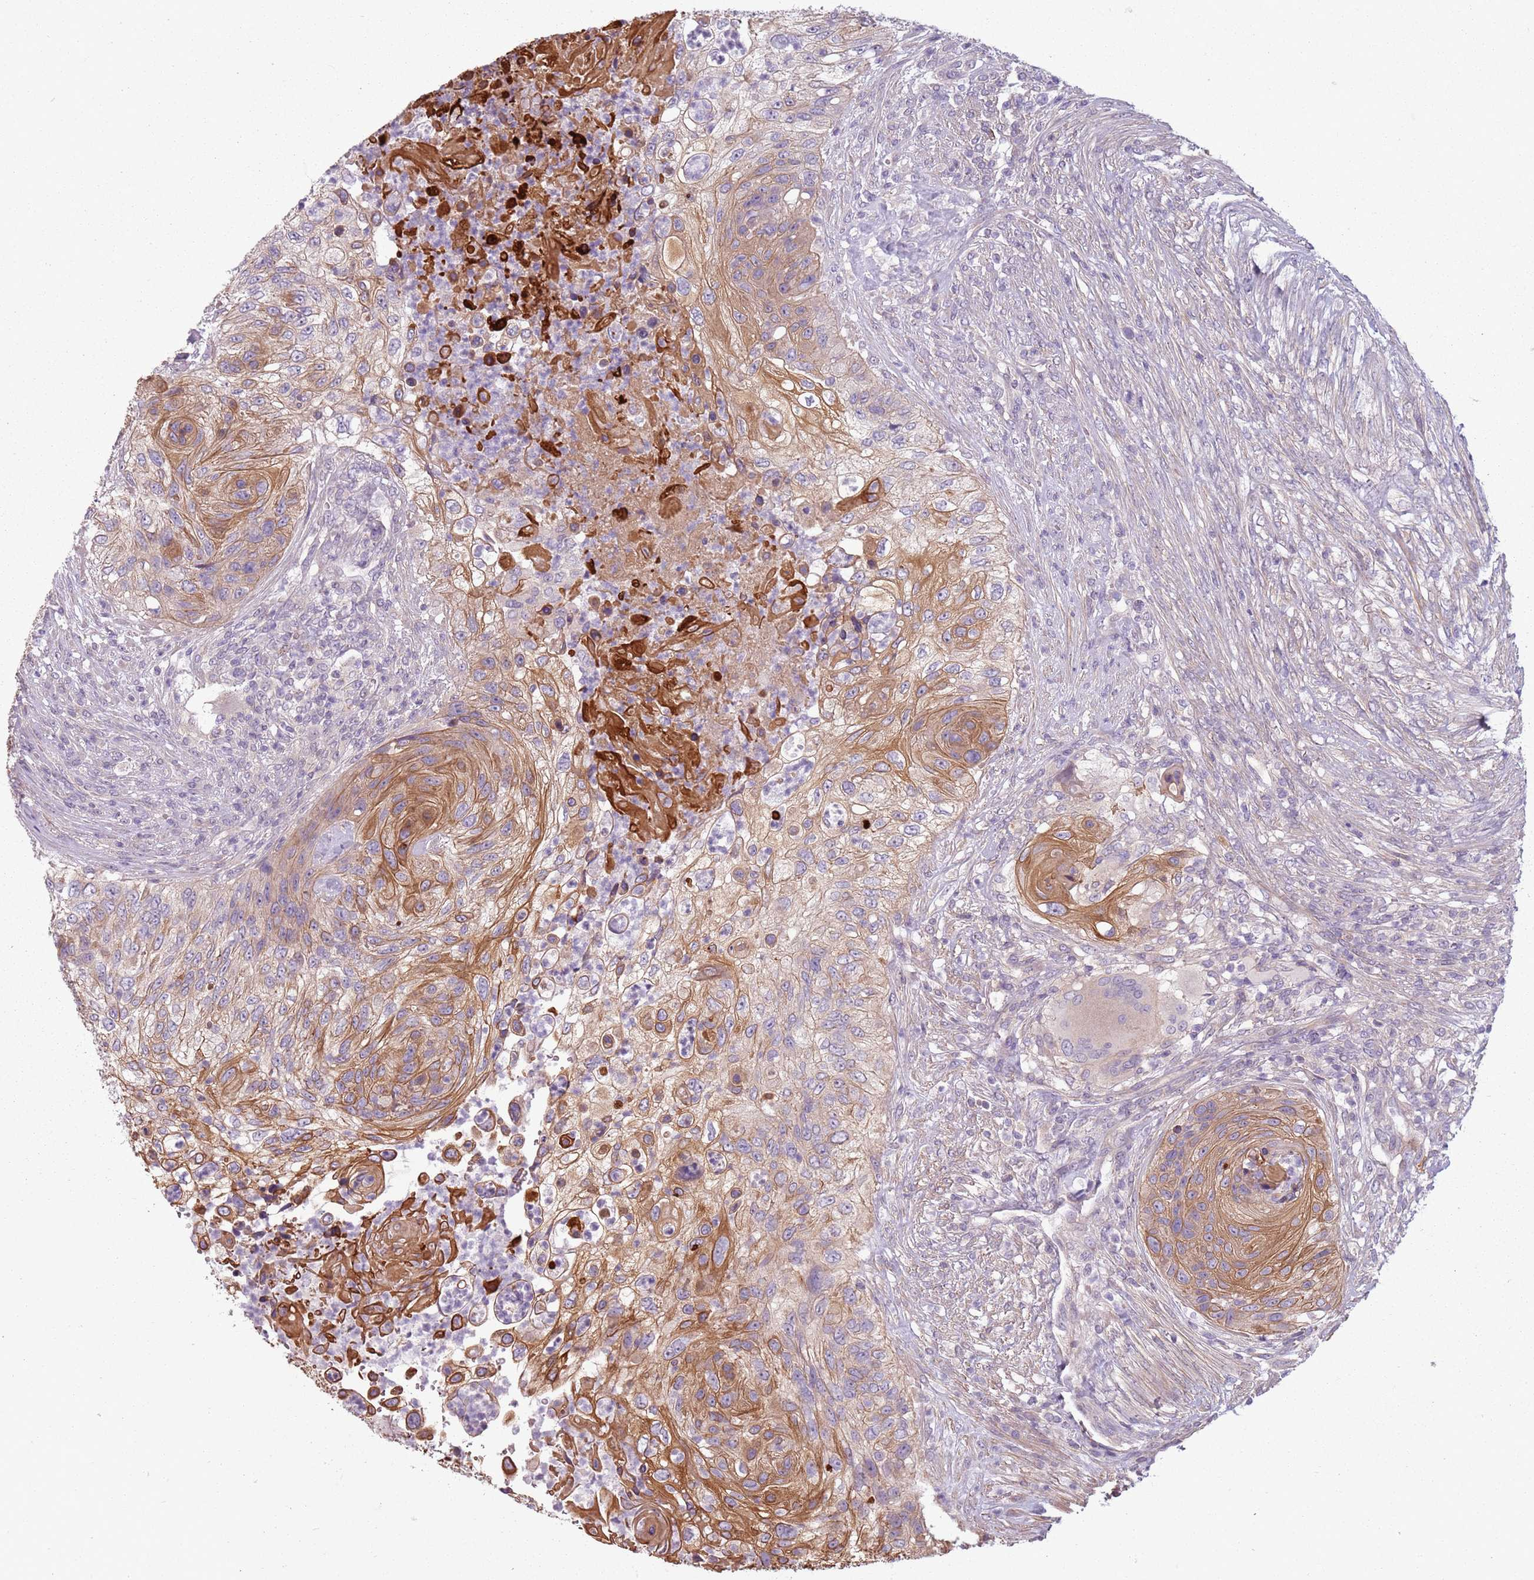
{"staining": {"intensity": "moderate", "quantity": "25%-75%", "location": "cytoplasmic/membranous"}, "tissue": "urothelial cancer", "cell_type": "Tumor cells", "image_type": "cancer", "snomed": [{"axis": "morphology", "description": "Urothelial carcinoma, High grade"}, {"axis": "topography", "description": "Urinary bladder"}], "caption": "Protein expression analysis of human urothelial cancer reveals moderate cytoplasmic/membranous staining in approximately 25%-75% of tumor cells. (brown staining indicates protein expression, while blue staining denotes nuclei).", "gene": "TLCD2", "patient": {"sex": "female", "age": 60}}